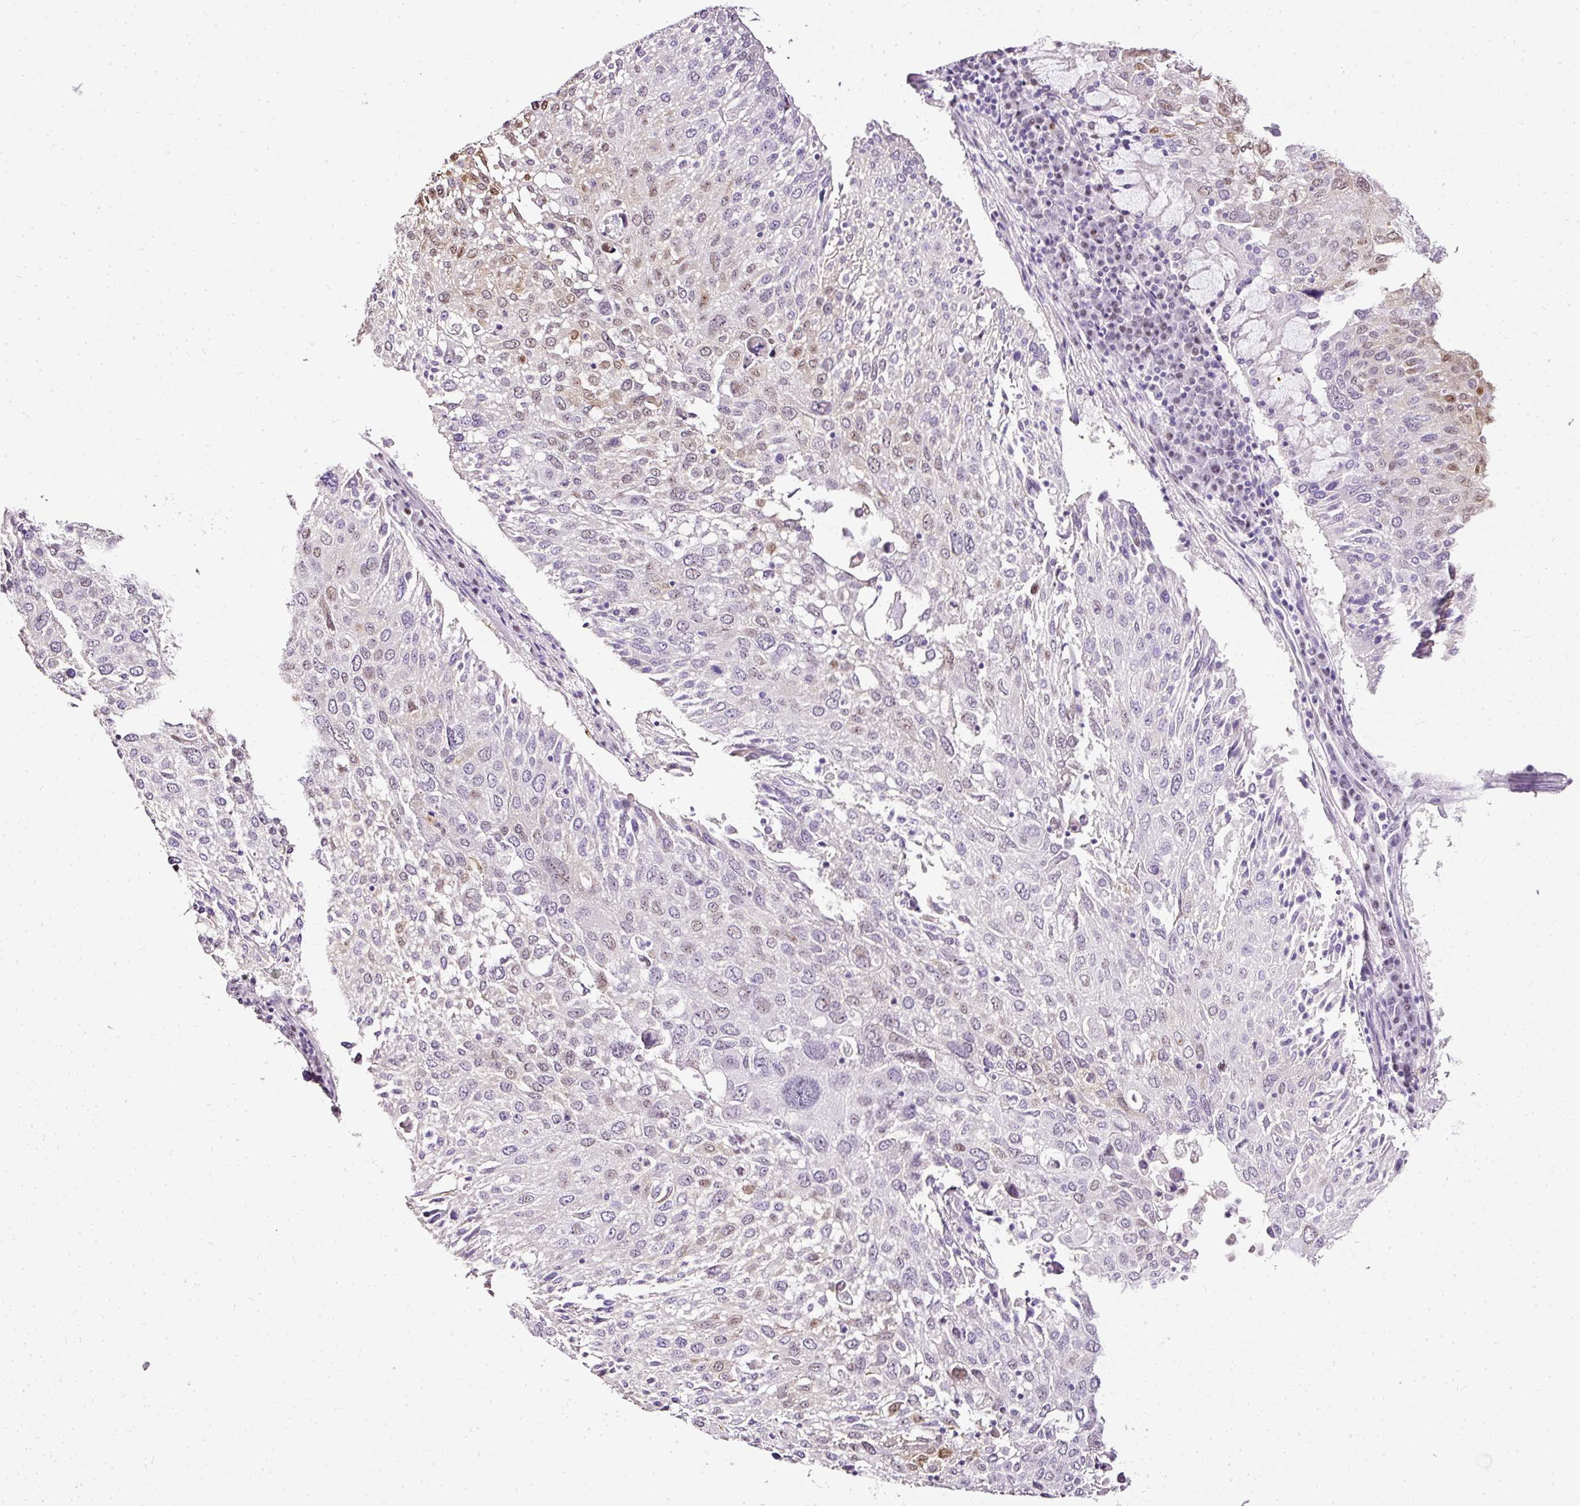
{"staining": {"intensity": "weak", "quantity": "<25%", "location": "nuclear"}, "tissue": "lung cancer", "cell_type": "Tumor cells", "image_type": "cancer", "snomed": [{"axis": "morphology", "description": "Squamous cell carcinoma, NOS"}, {"axis": "topography", "description": "Lung"}], "caption": "A photomicrograph of human lung cancer is negative for staining in tumor cells.", "gene": "PDE6B", "patient": {"sex": "male", "age": 65}}